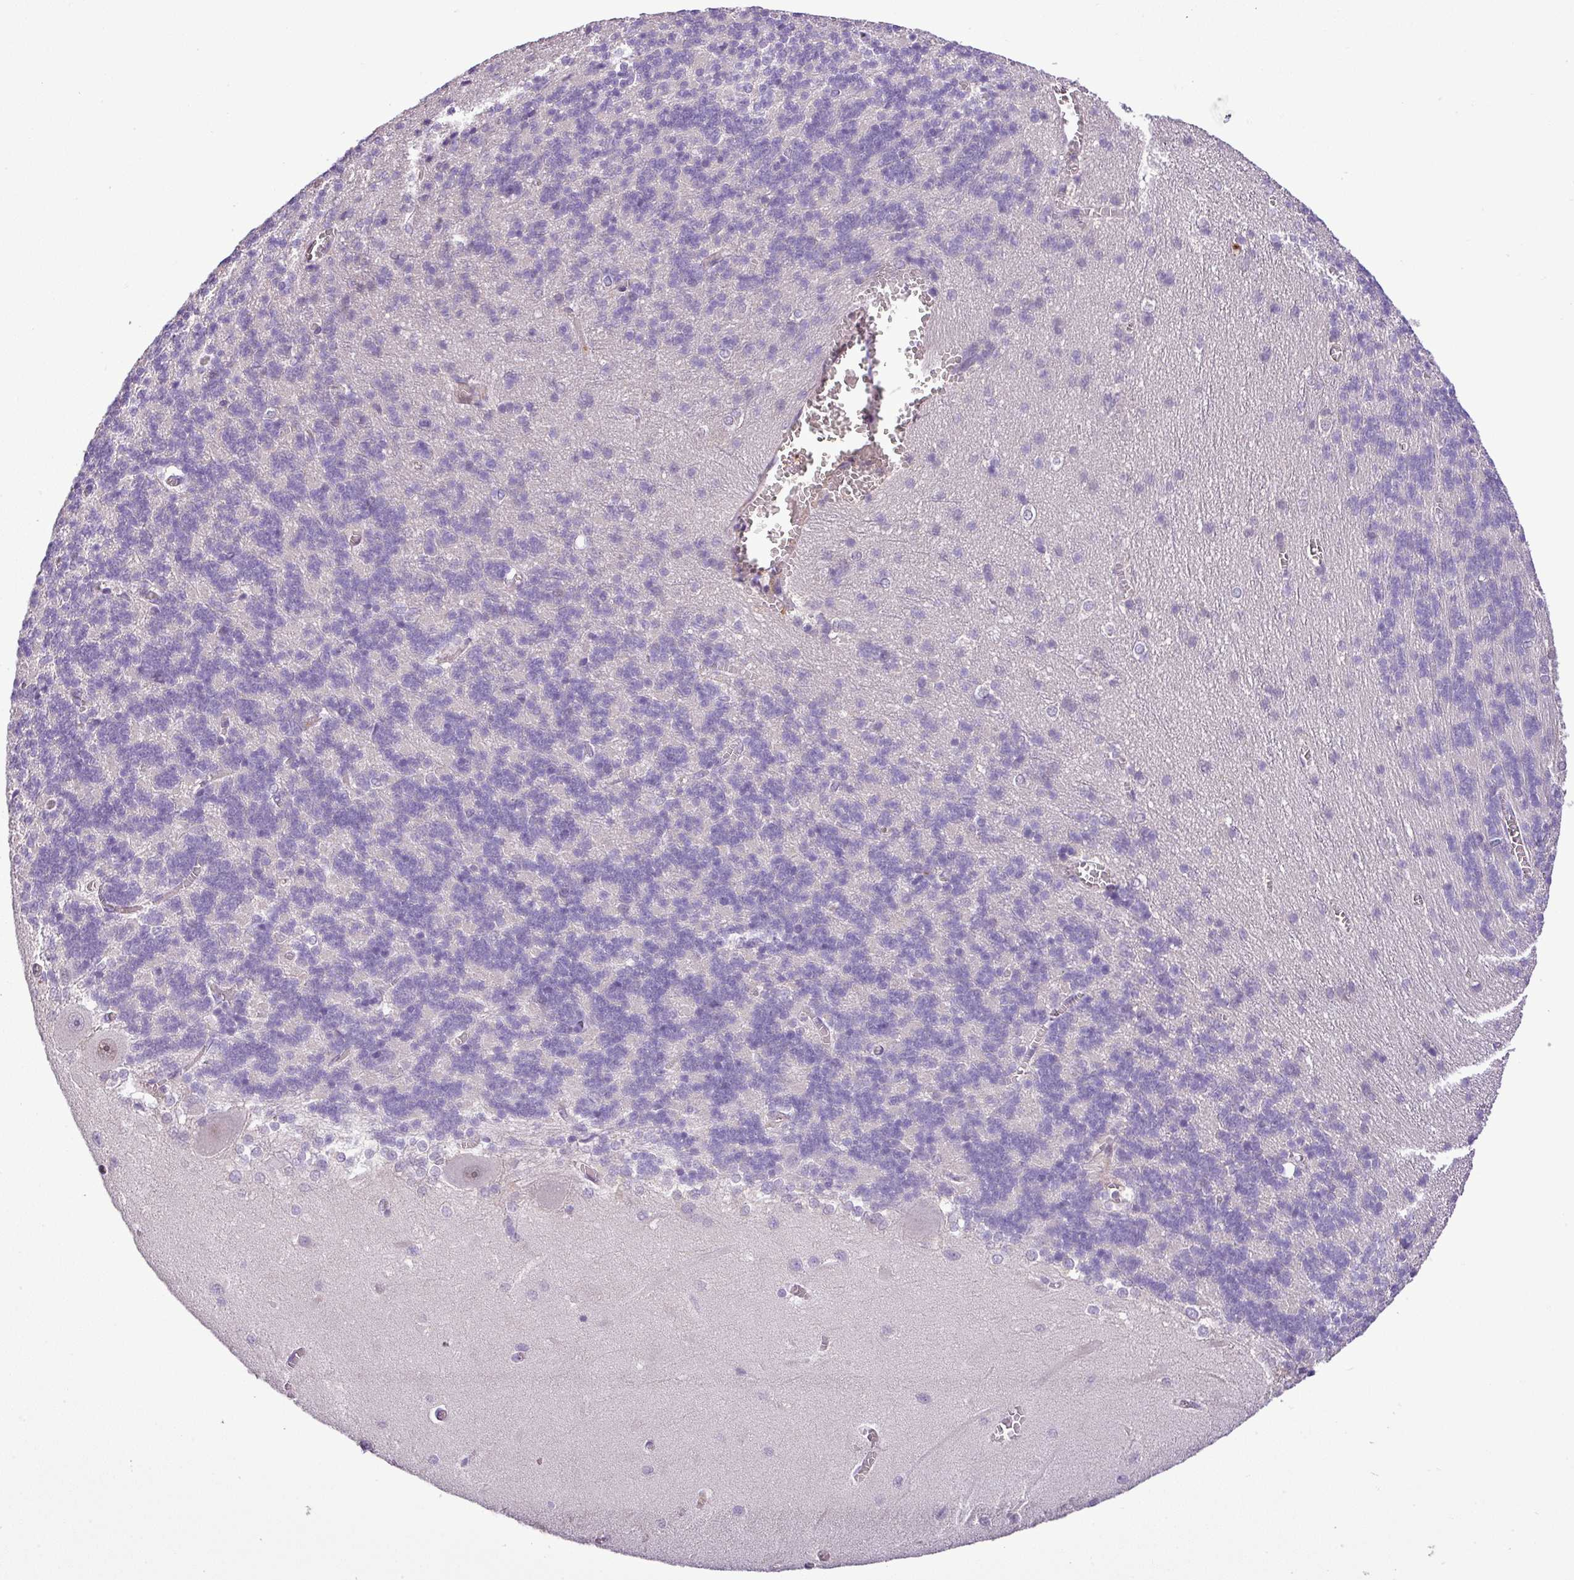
{"staining": {"intensity": "negative", "quantity": "none", "location": "none"}, "tissue": "cerebellum", "cell_type": "Cells in granular layer", "image_type": "normal", "snomed": [{"axis": "morphology", "description": "Normal tissue, NOS"}, {"axis": "topography", "description": "Cerebellum"}], "caption": "Immunohistochemistry of unremarkable human cerebellum demonstrates no expression in cells in granular layer. The staining is performed using DAB (3,3'-diaminobenzidine) brown chromogen with nuclei counter-stained in using hematoxylin.", "gene": "NBEAL2", "patient": {"sex": "male", "age": 37}}